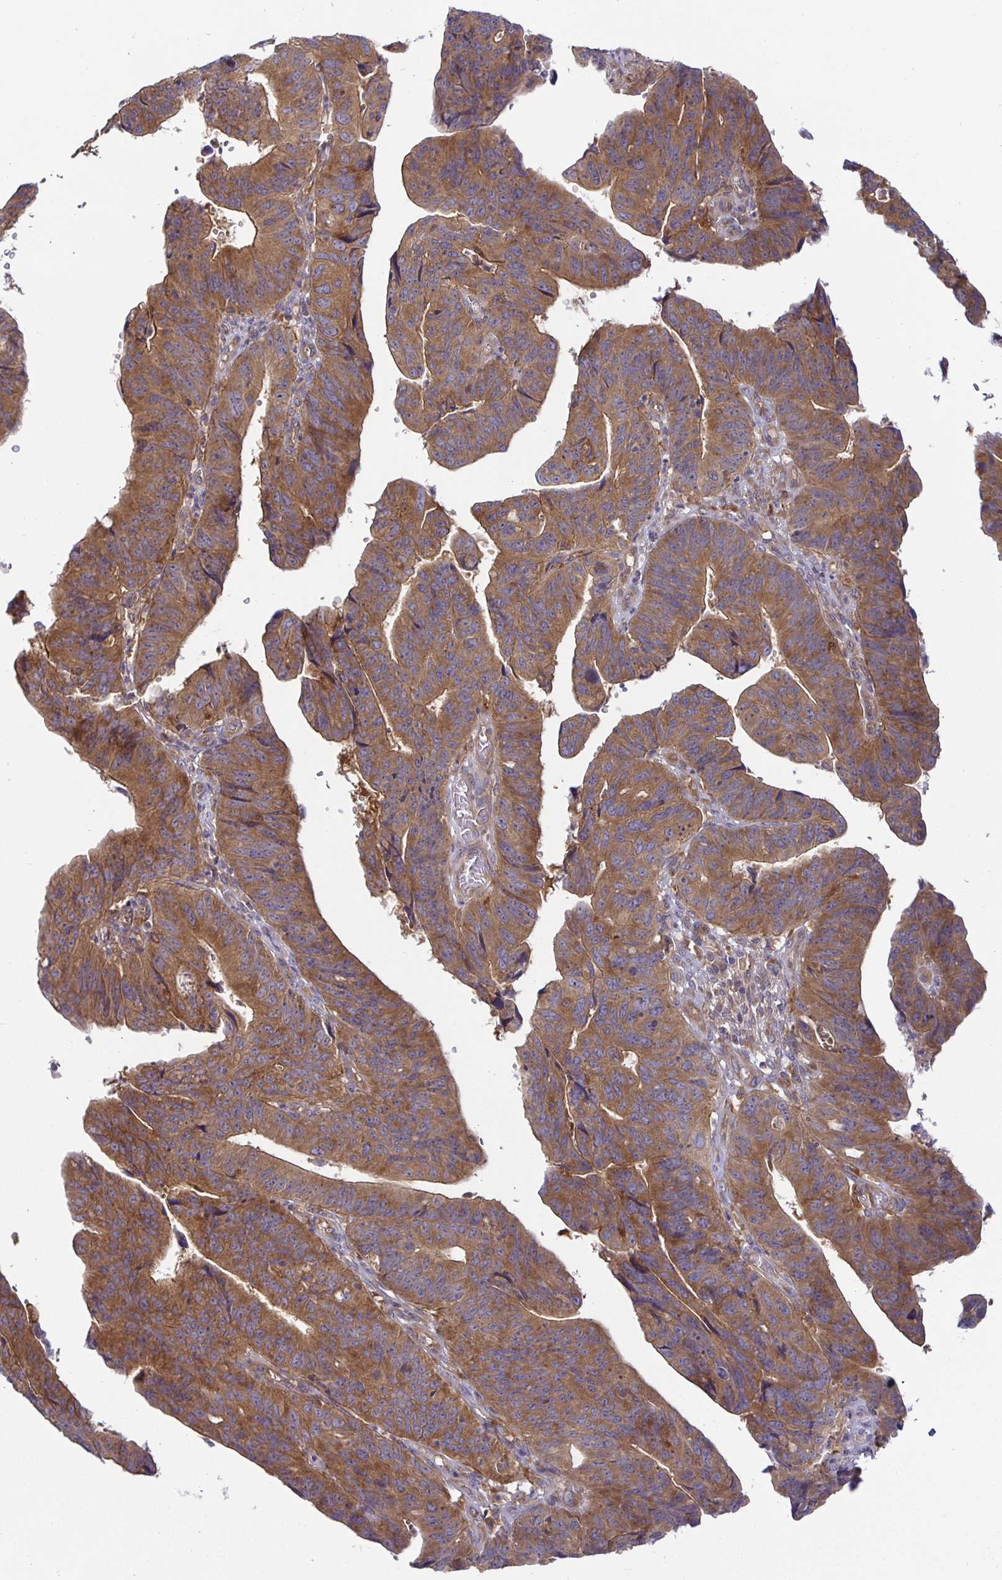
{"staining": {"intensity": "moderate", "quantity": ">75%", "location": "cytoplasmic/membranous"}, "tissue": "stomach cancer", "cell_type": "Tumor cells", "image_type": "cancer", "snomed": [{"axis": "morphology", "description": "Adenocarcinoma, NOS"}, {"axis": "topography", "description": "Stomach"}], "caption": "High-magnification brightfield microscopy of stomach adenocarcinoma stained with DAB (3,3'-diaminobenzidine) (brown) and counterstained with hematoxylin (blue). tumor cells exhibit moderate cytoplasmic/membranous staining is present in about>75% of cells.", "gene": "SNX8", "patient": {"sex": "male", "age": 59}}